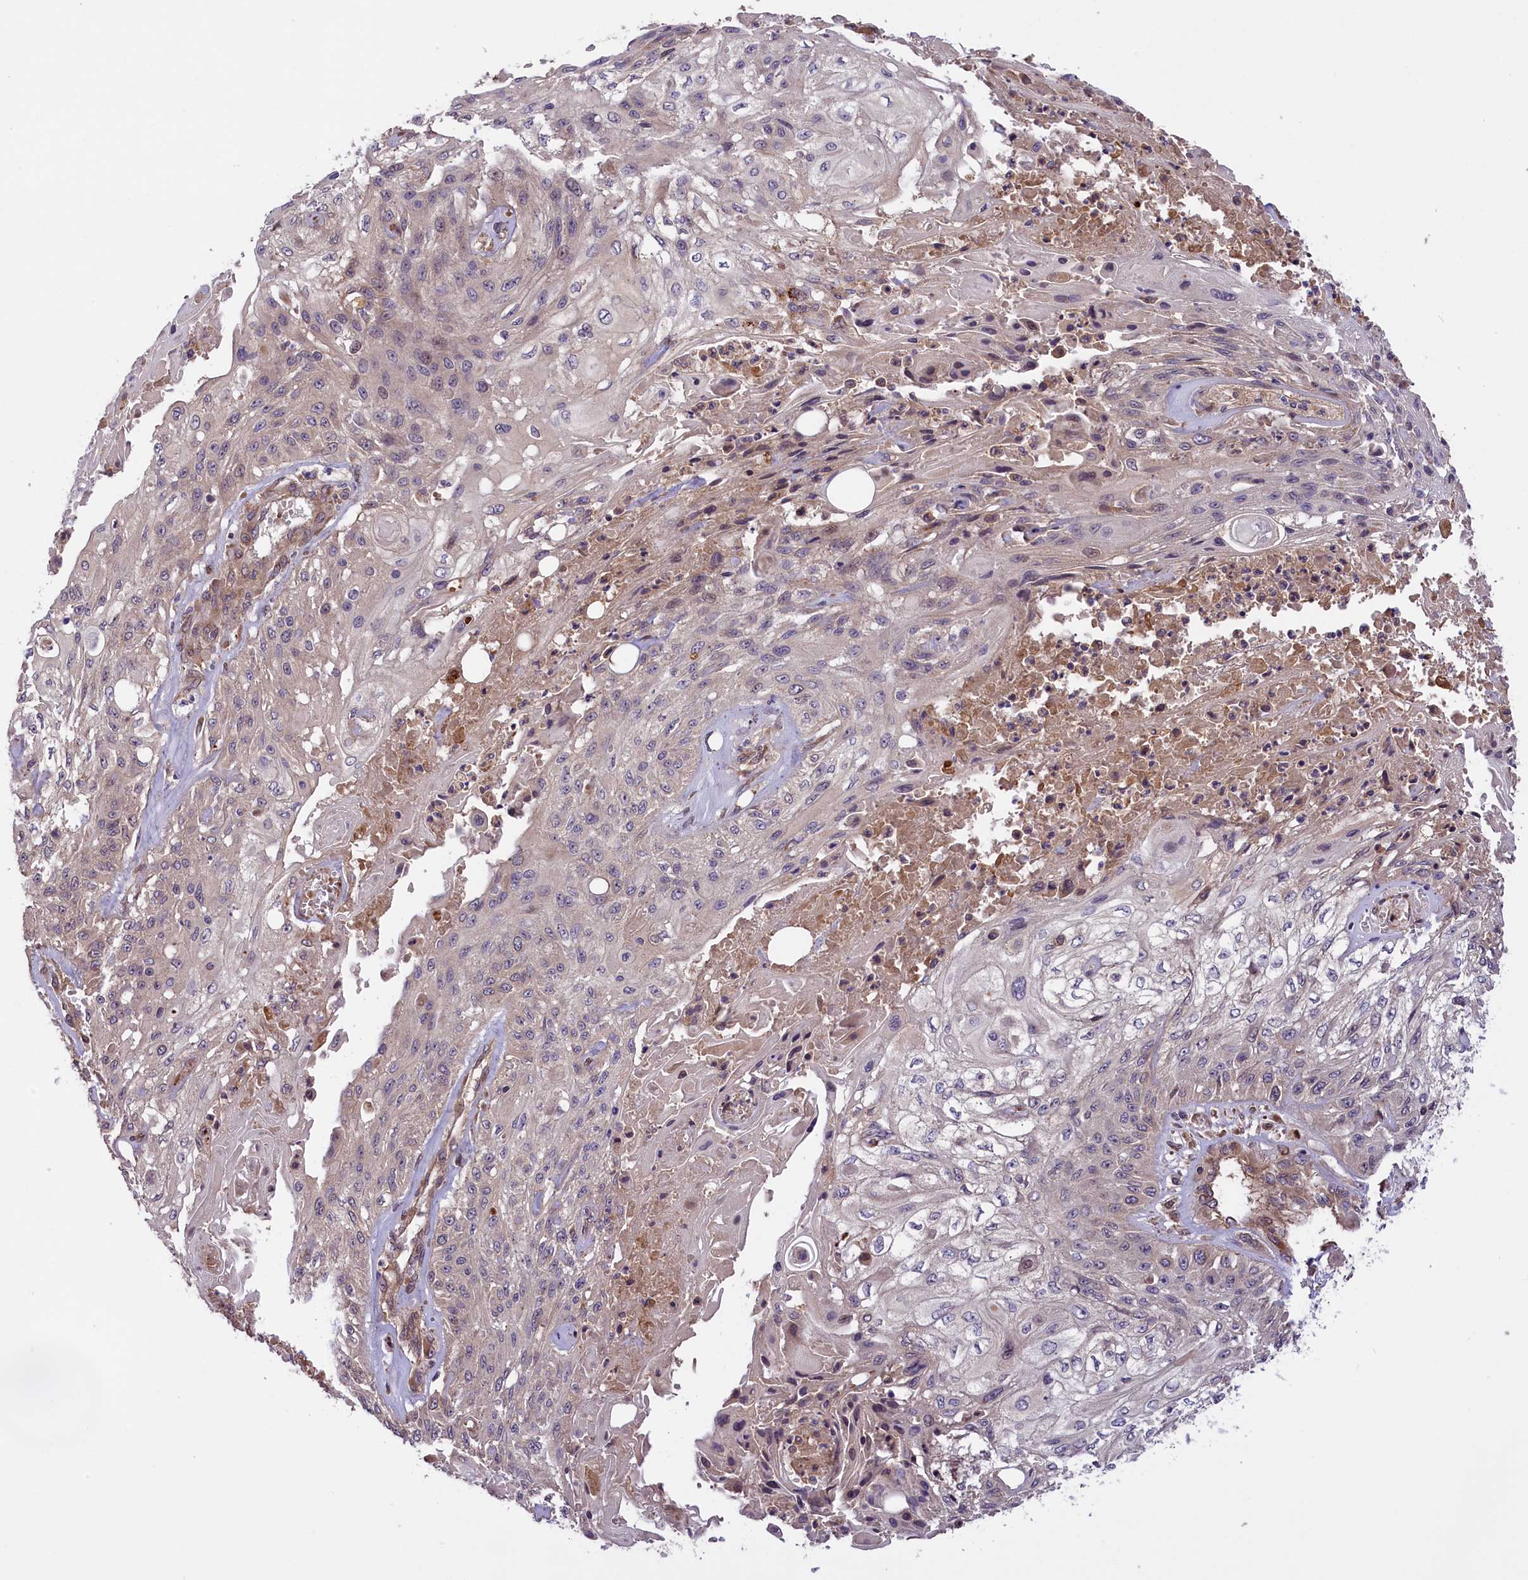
{"staining": {"intensity": "negative", "quantity": "none", "location": "none"}, "tissue": "skin cancer", "cell_type": "Tumor cells", "image_type": "cancer", "snomed": [{"axis": "morphology", "description": "Squamous cell carcinoma, NOS"}, {"axis": "morphology", "description": "Squamous cell carcinoma, metastatic, NOS"}, {"axis": "topography", "description": "Skin"}, {"axis": "topography", "description": "Lymph node"}], "caption": "IHC micrograph of human metastatic squamous cell carcinoma (skin) stained for a protein (brown), which shows no positivity in tumor cells.", "gene": "SETD6", "patient": {"sex": "male", "age": 75}}